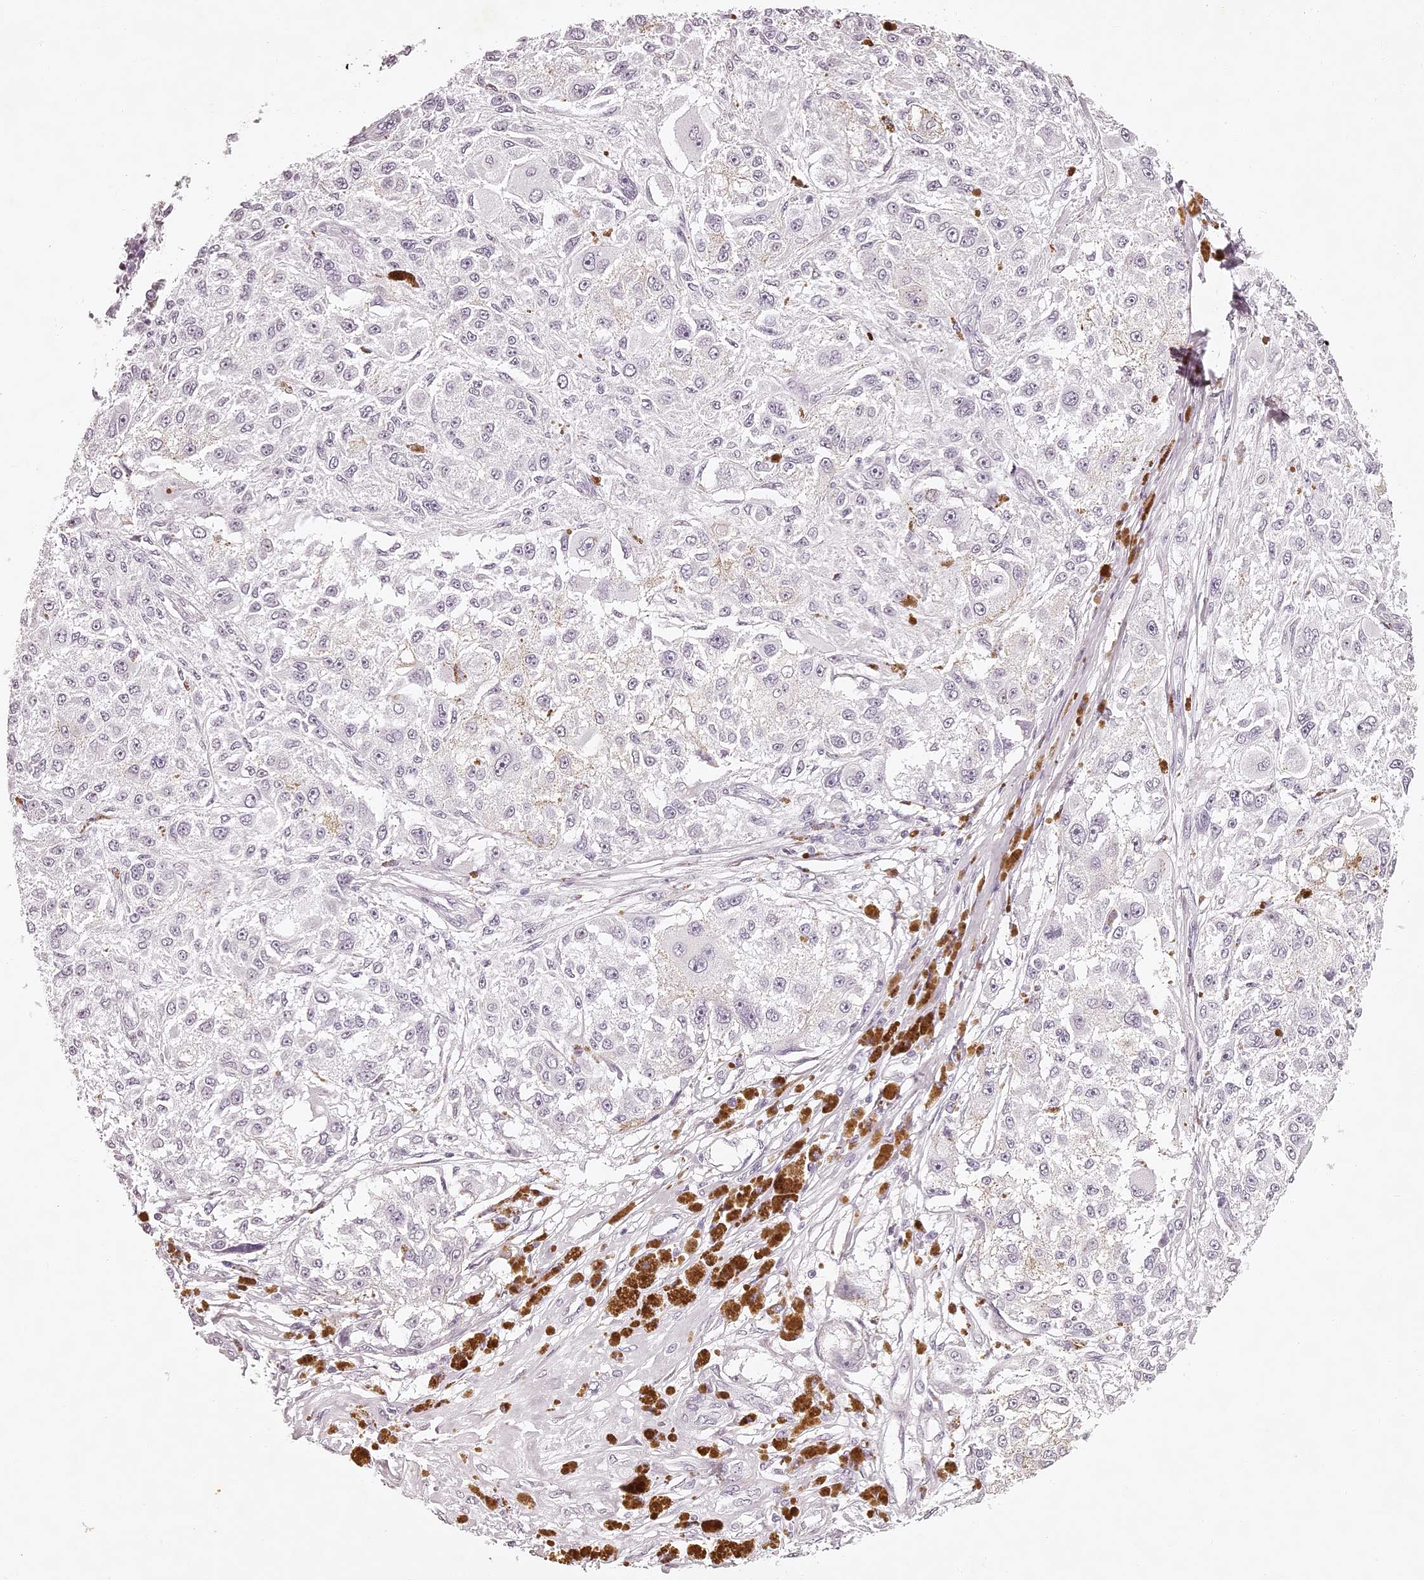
{"staining": {"intensity": "negative", "quantity": "none", "location": "none"}, "tissue": "melanoma", "cell_type": "Tumor cells", "image_type": "cancer", "snomed": [{"axis": "morphology", "description": "Necrosis, NOS"}, {"axis": "morphology", "description": "Malignant melanoma, NOS"}, {"axis": "topography", "description": "Skin"}], "caption": "Melanoma stained for a protein using immunohistochemistry exhibits no positivity tumor cells.", "gene": "ELAPOR1", "patient": {"sex": "female", "age": 87}}